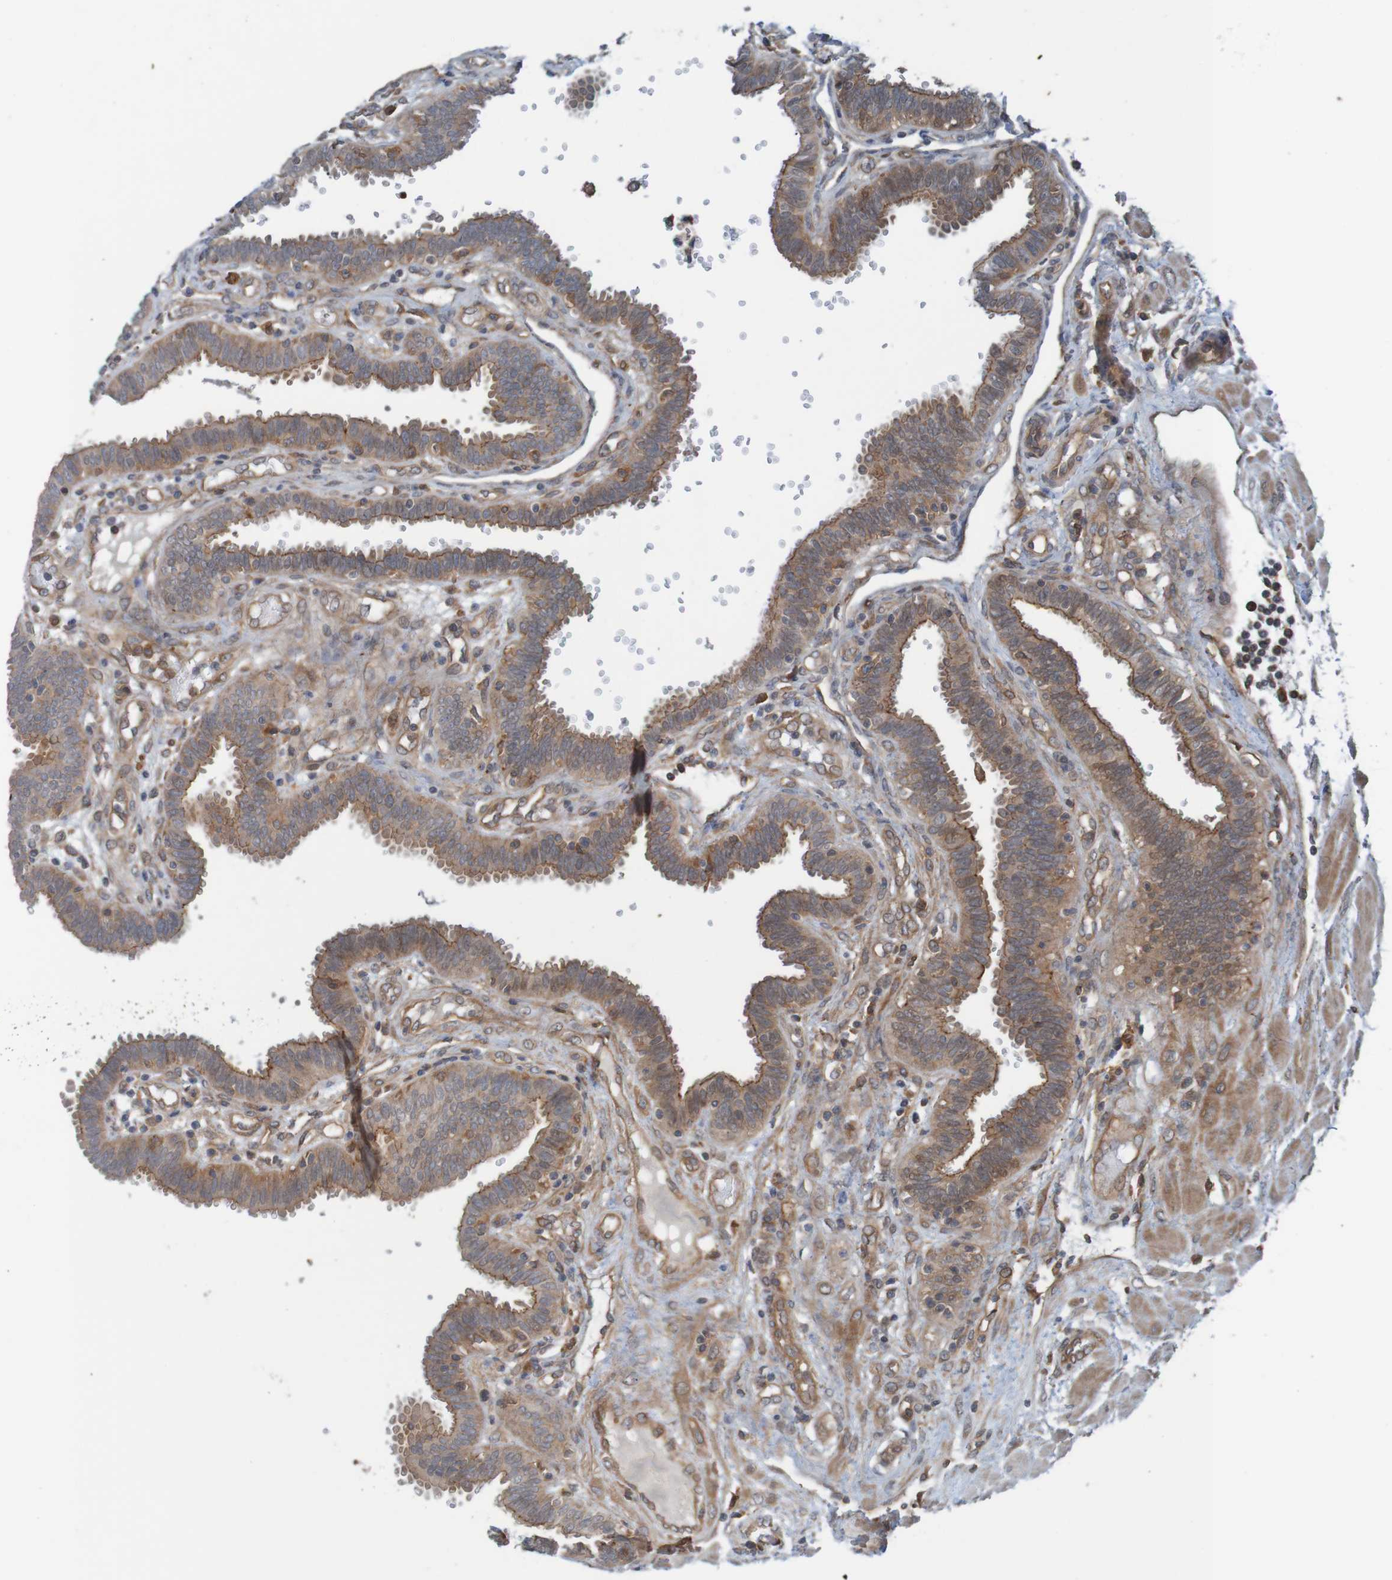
{"staining": {"intensity": "moderate", "quantity": ">75%", "location": "cytoplasmic/membranous"}, "tissue": "fallopian tube", "cell_type": "Glandular cells", "image_type": "normal", "snomed": [{"axis": "morphology", "description": "Normal tissue, NOS"}, {"axis": "topography", "description": "Fallopian tube"}], "caption": "Immunohistochemical staining of benign fallopian tube reveals >75% levels of moderate cytoplasmic/membranous protein staining in approximately >75% of glandular cells. The staining is performed using DAB brown chromogen to label protein expression. The nuclei are counter-stained blue using hematoxylin.", "gene": "ARHGEF11", "patient": {"sex": "female", "age": 32}}